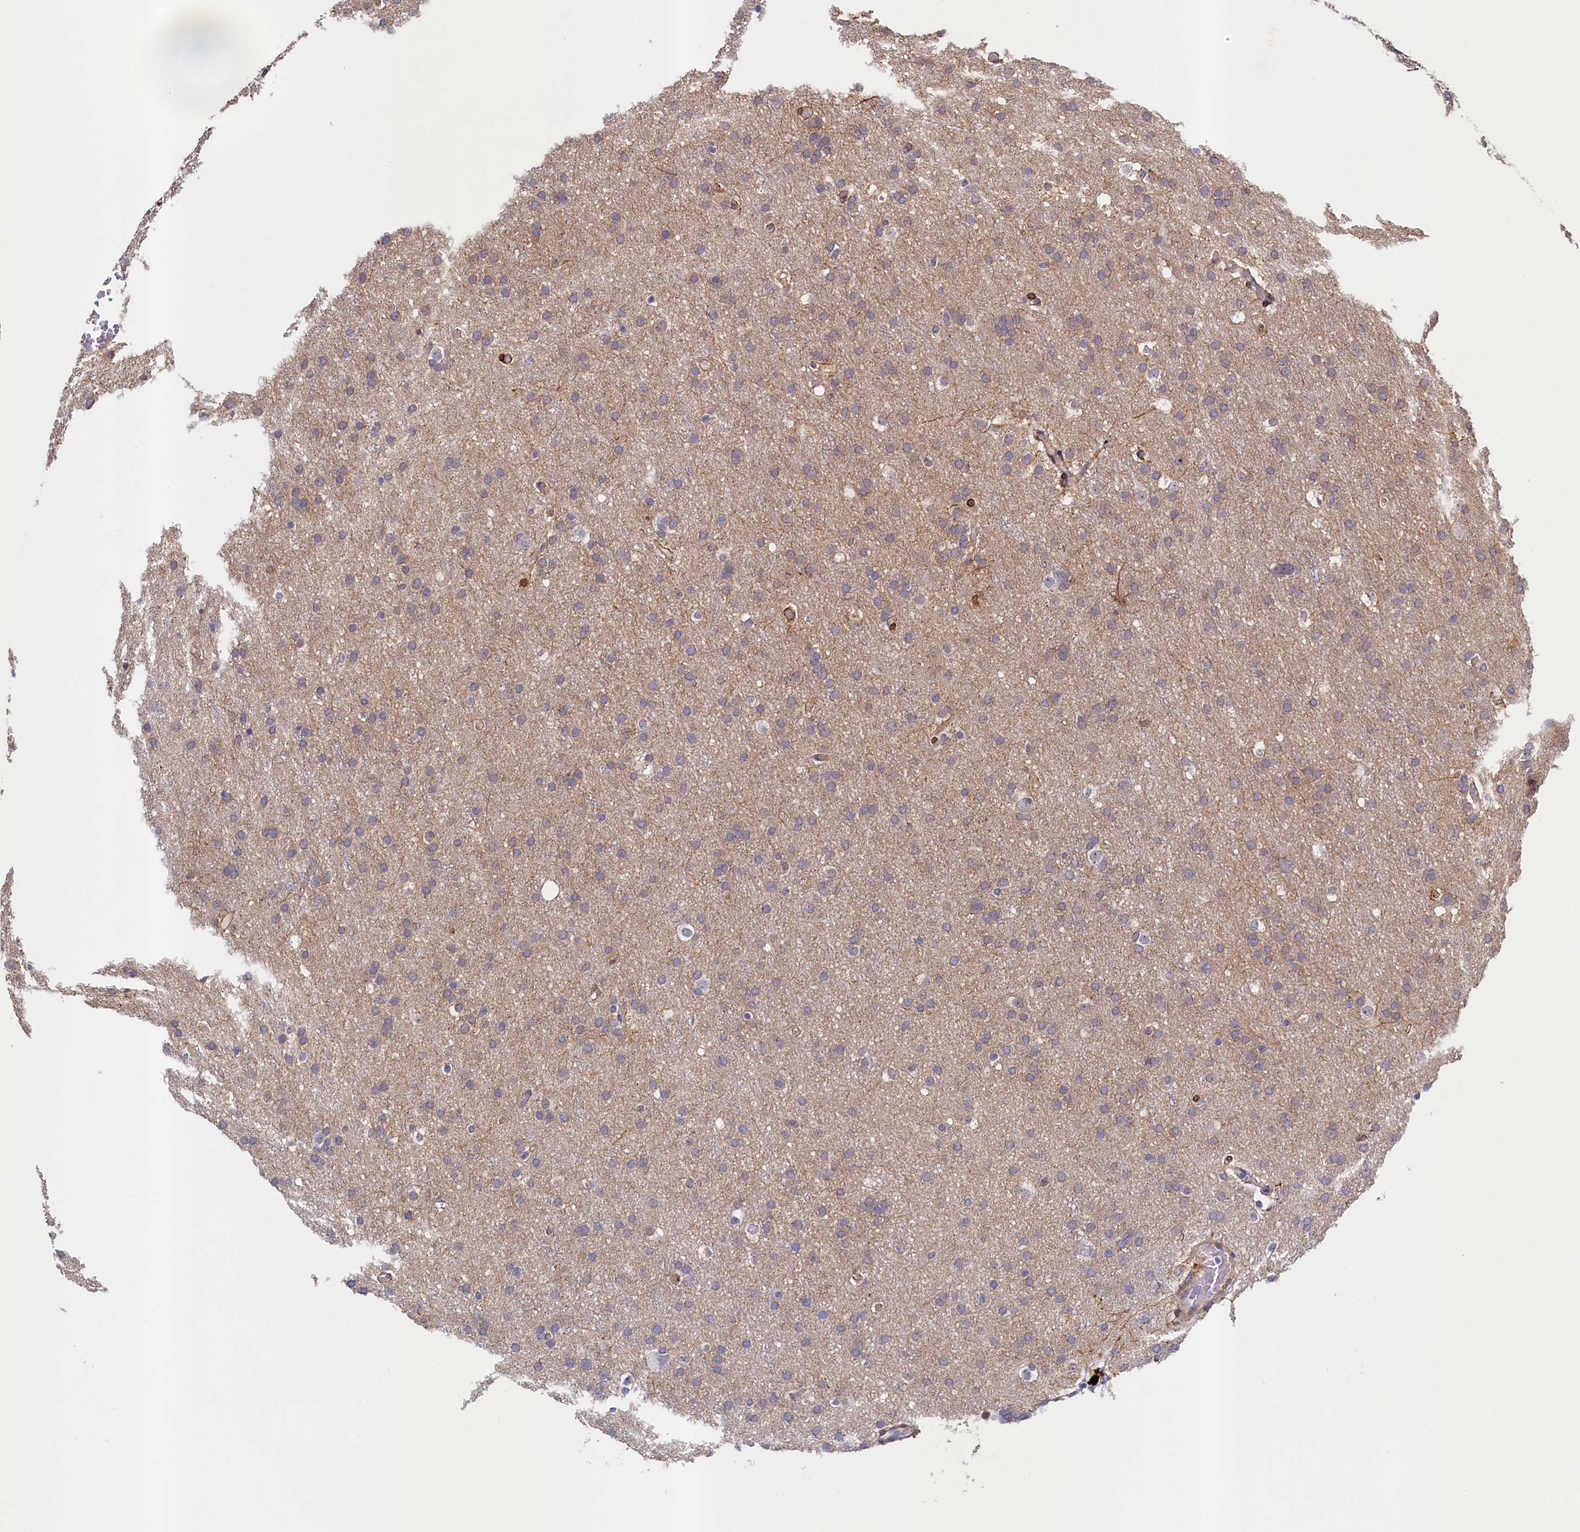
{"staining": {"intensity": "weak", "quantity": "<25%", "location": "cytoplasmic/membranous"}, "tissue": "glioma", "cell_type": "Tumor cells", "image_type": "cancer", "snomed": [{"axis": "morphology", "description": "Glioma, malignant, High grade"}, {"axis": "topography", "description": "Cerebral cortex"}], "caption": "Human glioma stained for a protein using immunohistochemistry (IHC) shows no positivity in tumor cells.", "gene": "PACSIN3", "patient": {"sex": "female", "age": 36}}